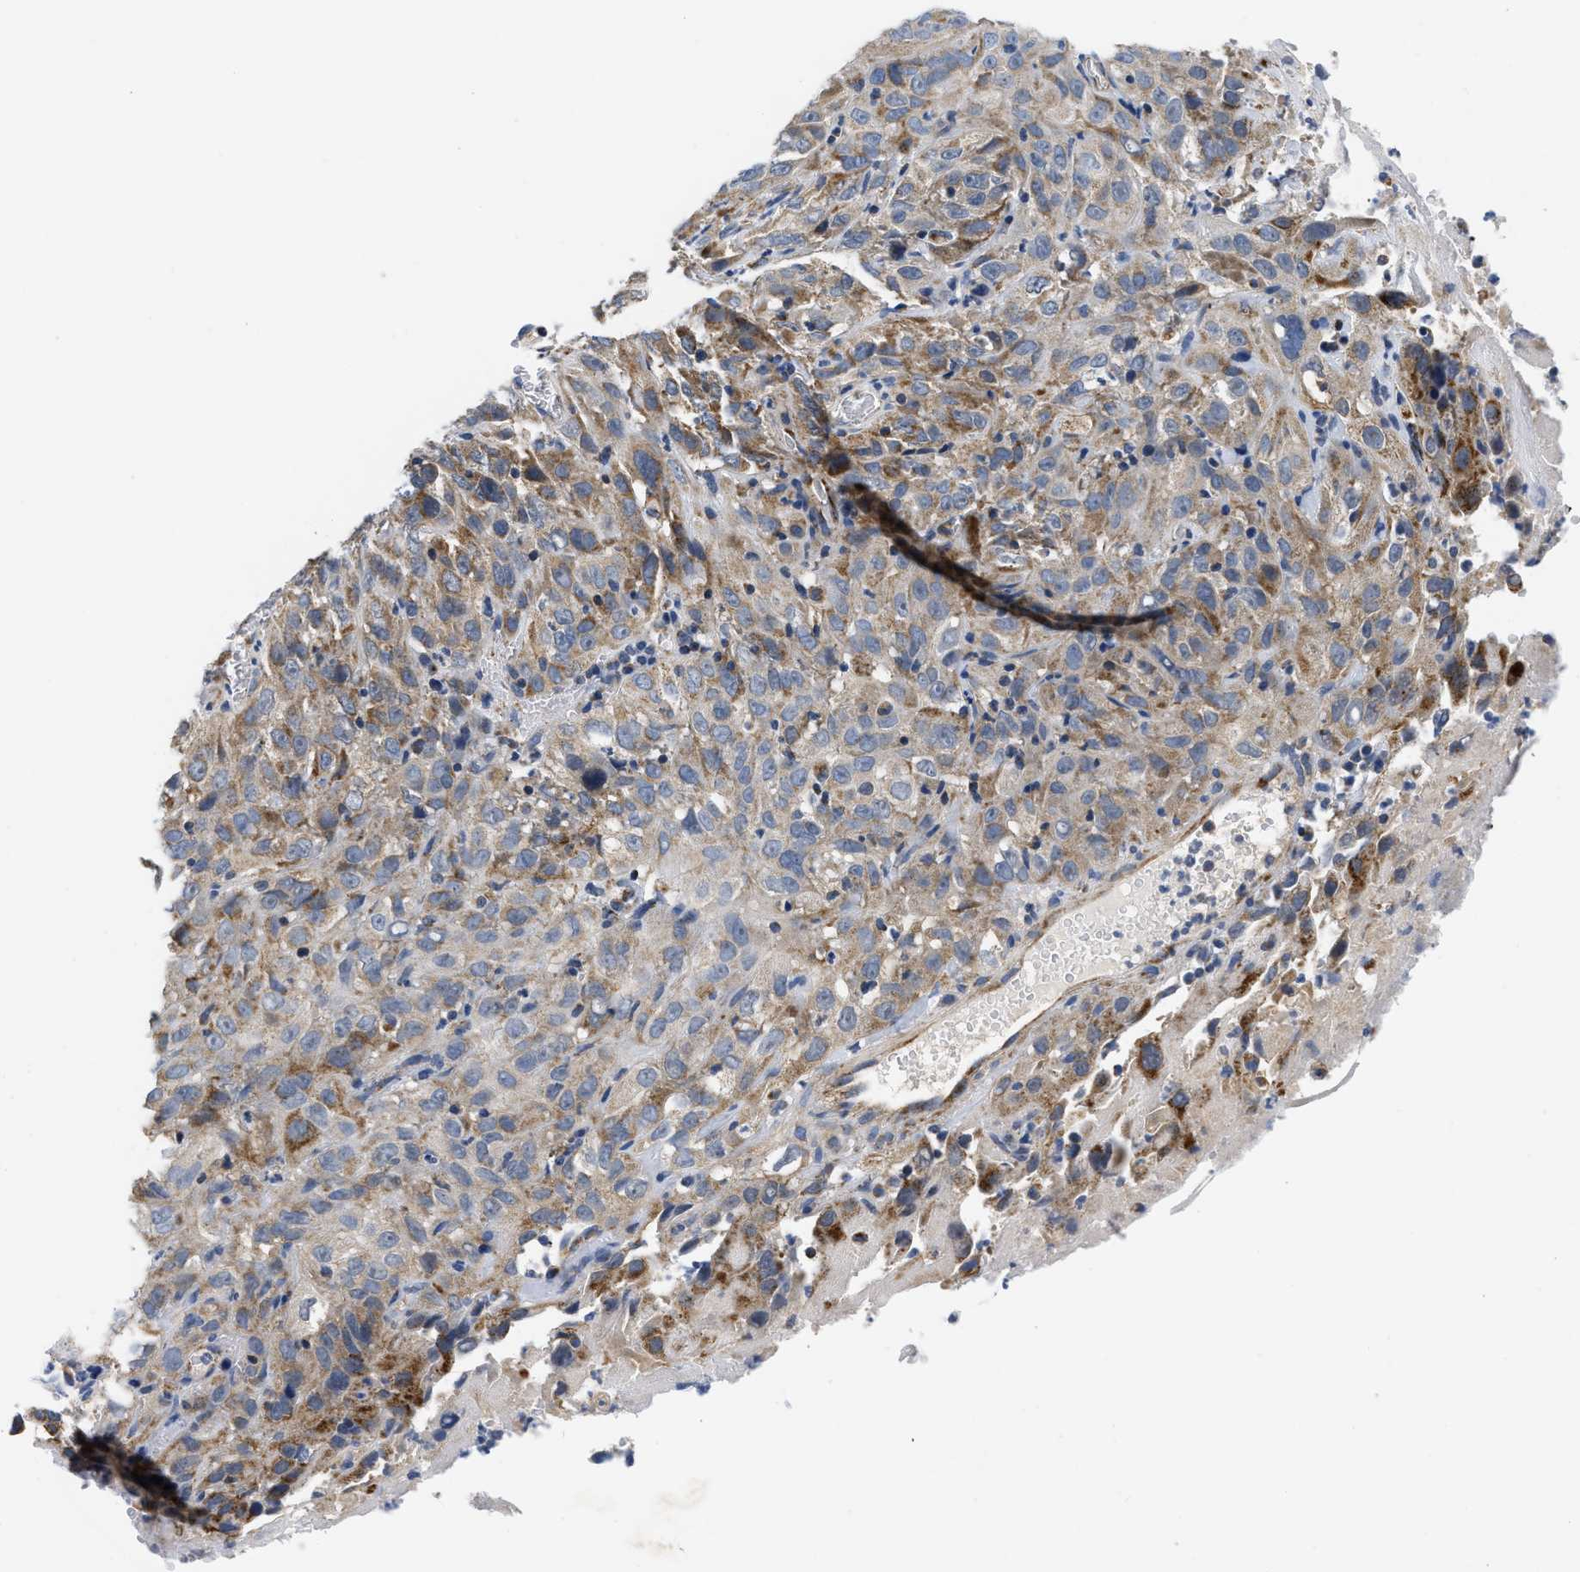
{"staining": {"intensity": "moderate", "quantity": "25%-75%", "location": "cytoplasmic/membranous"}, "tissue": "cervical cancer", "cell_type": "Tumor cells", "image_type": "cancer", "snomed": [{"axis": "morphology", "description": "Squamous cell carcinoma, NOS"}, {"axis": "topography", "description": "Cervix"}], "caption": "Tumor cells exhibit medium levels of moderate cytoplasmic/membranous positivity in approximately 25%-75% of cells in human cervical cancer (squamous cell carcinoma).", "gene": "PDP1", "patient": {"sex": "female", "age": 32}}